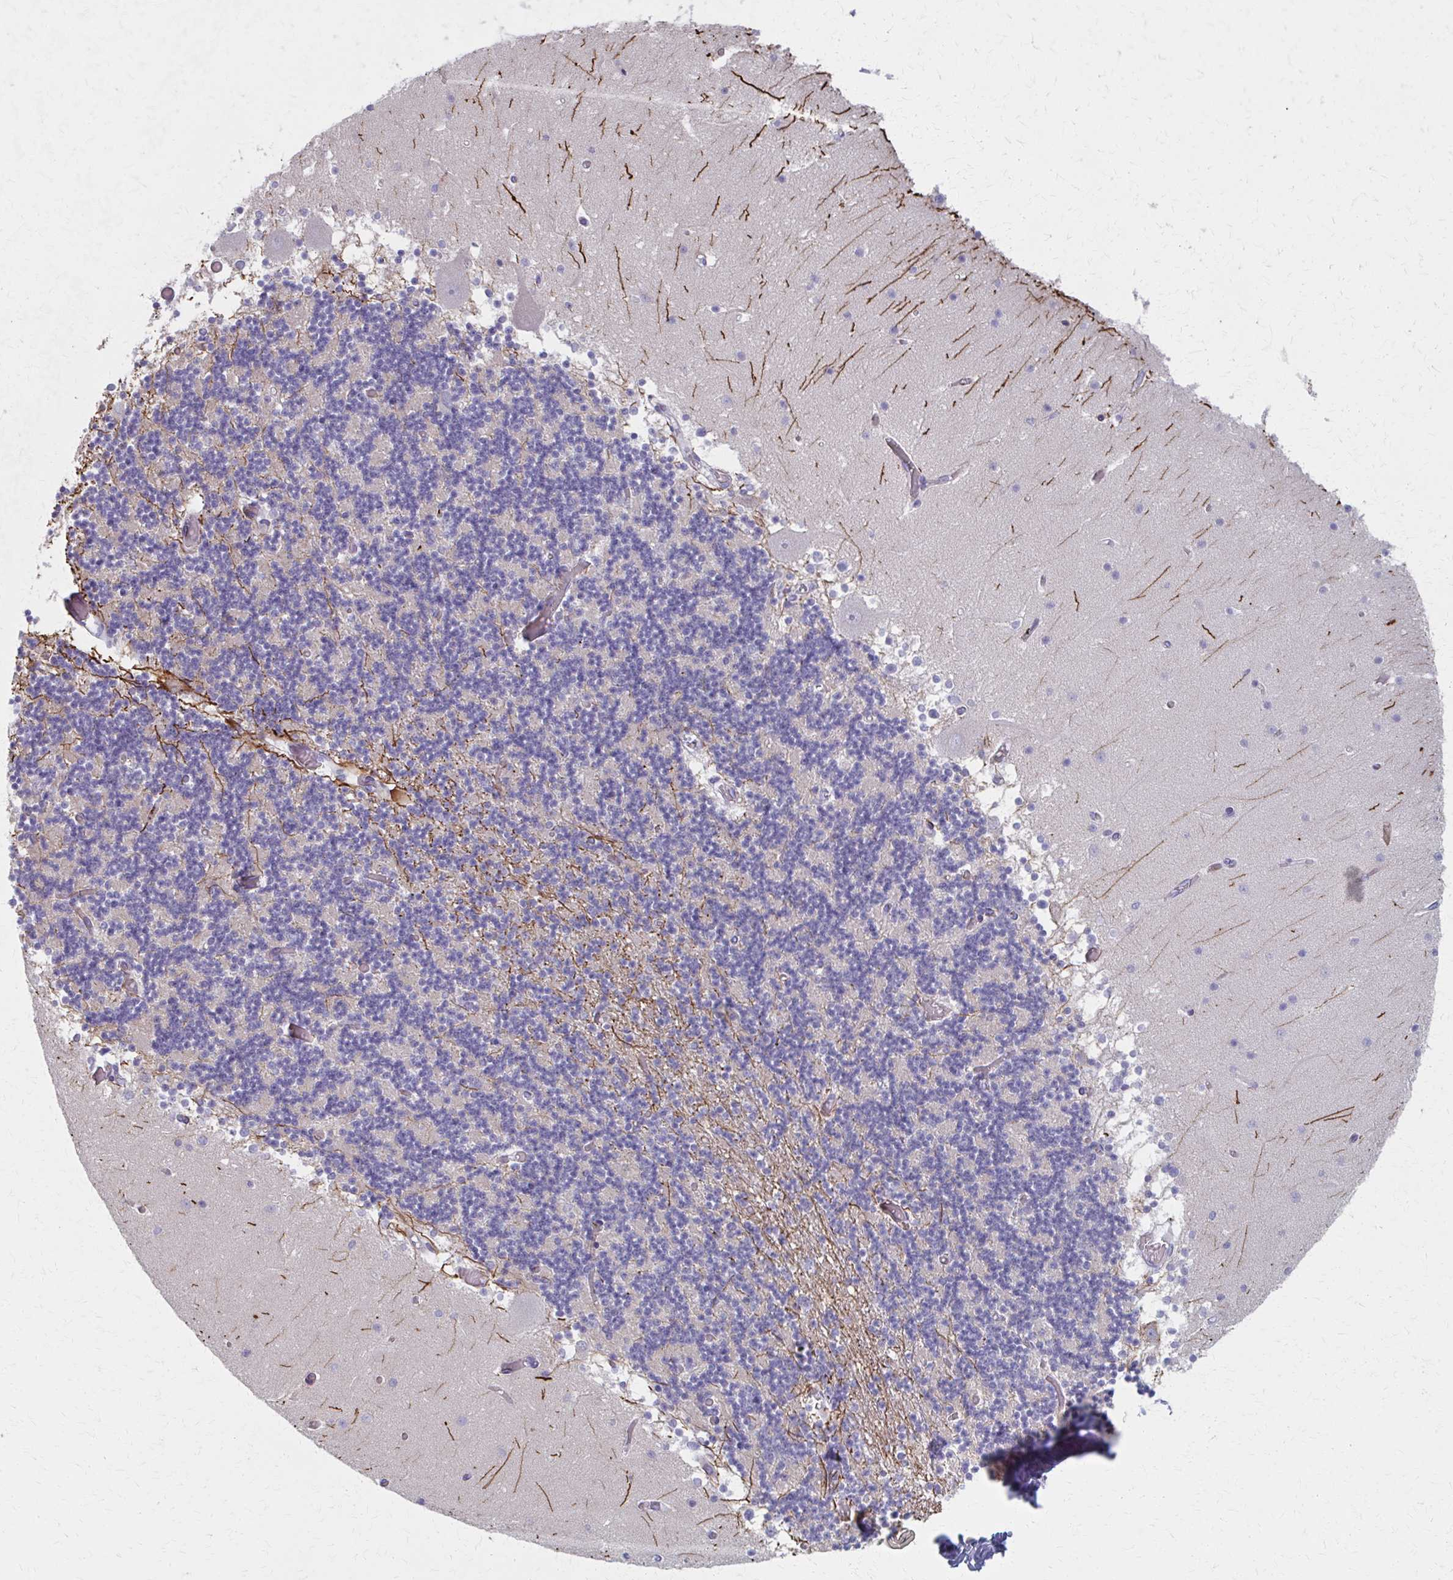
{"staining": {"intensity": "negative", "quantity": "none", "location": "none"}, "tissue": "cerebellum", "cell_type": "Cells in granular layer", "image_type": "normal", "snomed": [{"axis": "morphology", "description": "Normal tissue, NOS"}, {"axis": "topography", "description": "Cerebellum"}], "caption": "Human cerebellum stained for a protein using immunohistochemistry (IHC) demonstrates no positivity in cells in granular layer.", "gene": "MS4A2", "patient": {"sex": "female", "age": 28}}